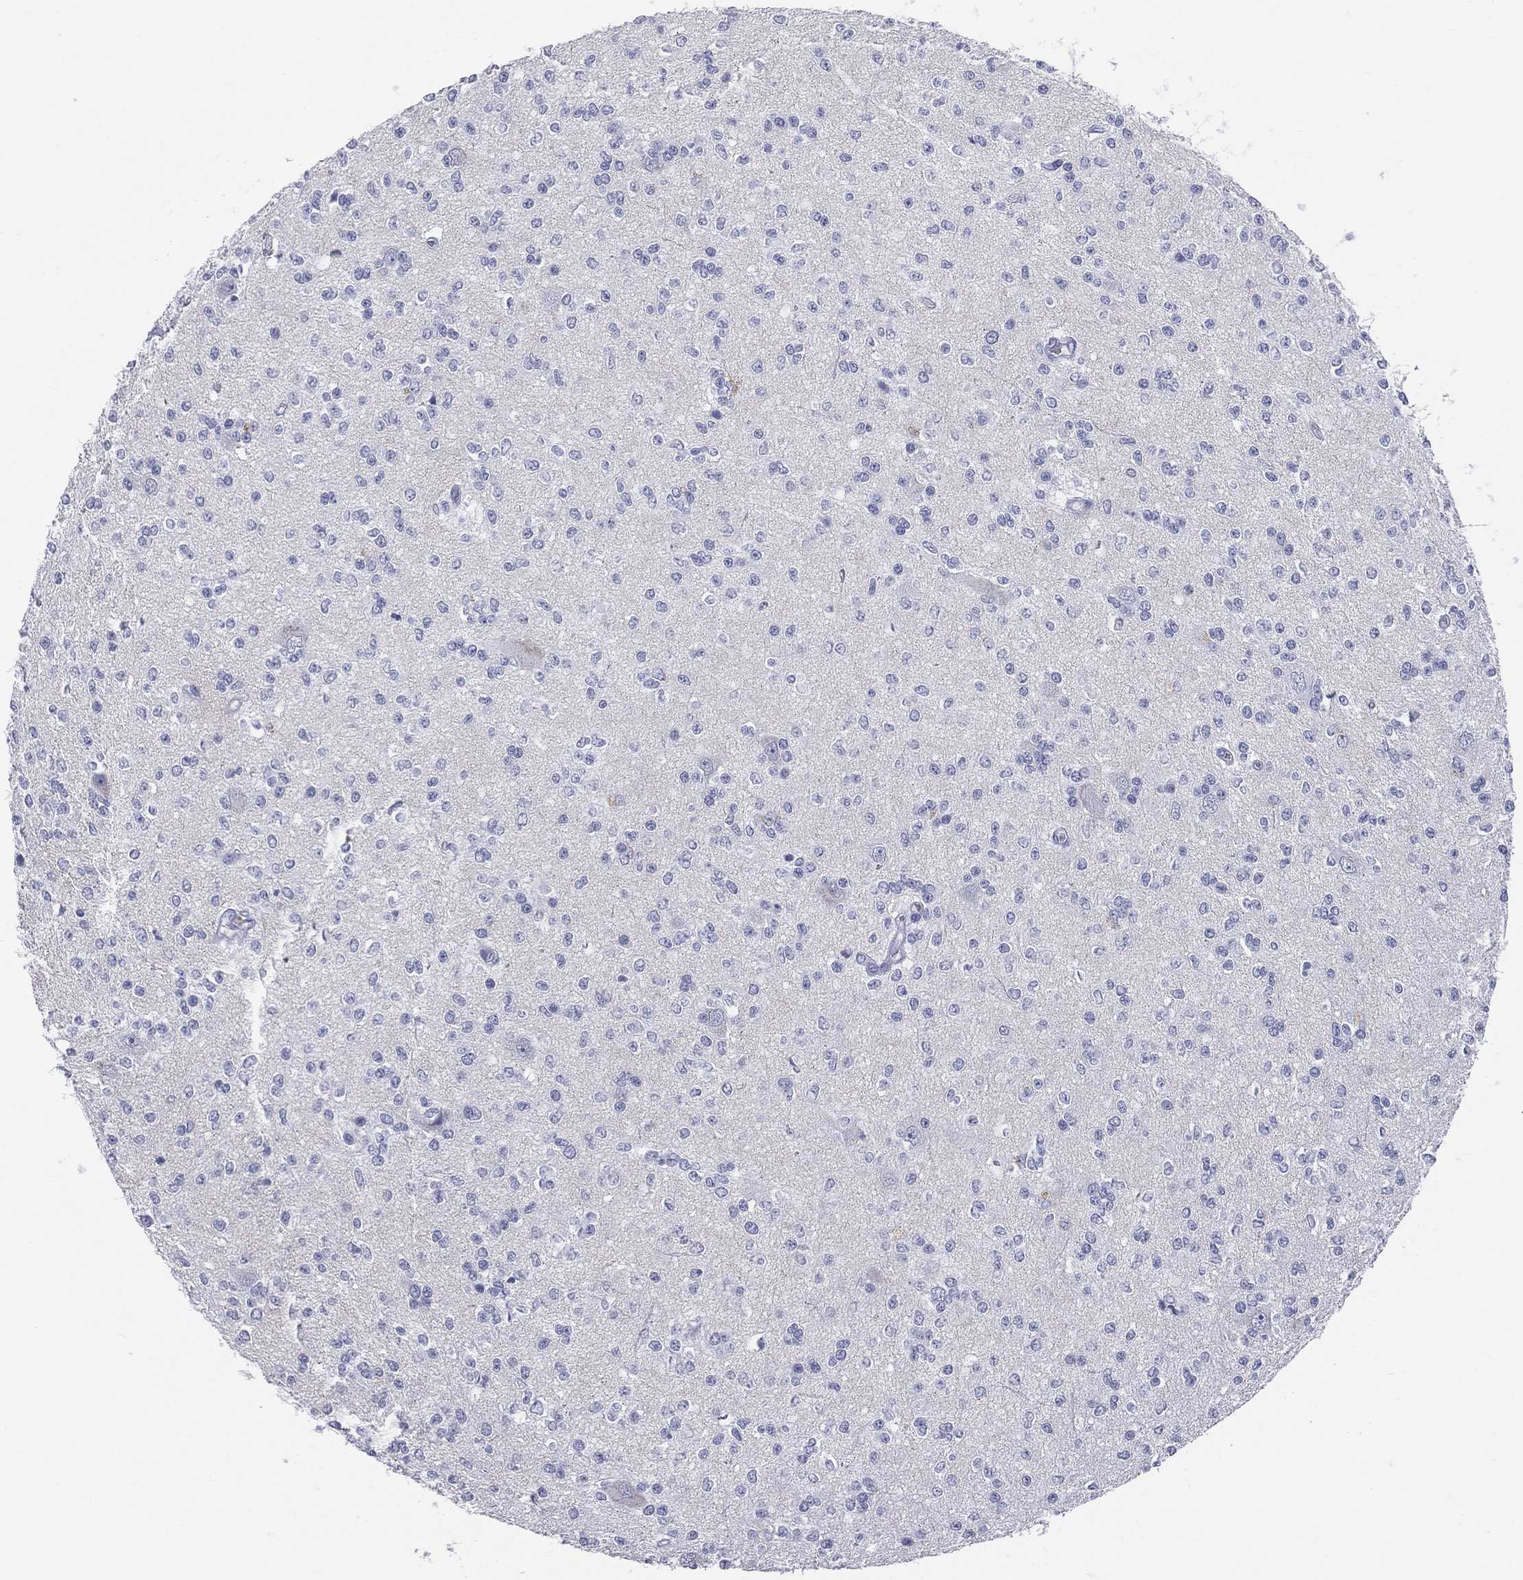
{"staining": {"intensity": "negative", "quantity": "none", "location": "none"}, "tissue": "glioma", "cell_type": "Tumor cells", "image_type": "cancer", "snomed": [{"axis": "morphology", "description": "Glioma, malignant, Low grade"}, {"axis": "topography", "description": "Brain"}], "caption": "Micrograph shows no significant protein positivity in tumor cells of glioma.", "gene": "MLN", "patient": {"sex": "male", "age": 67}}